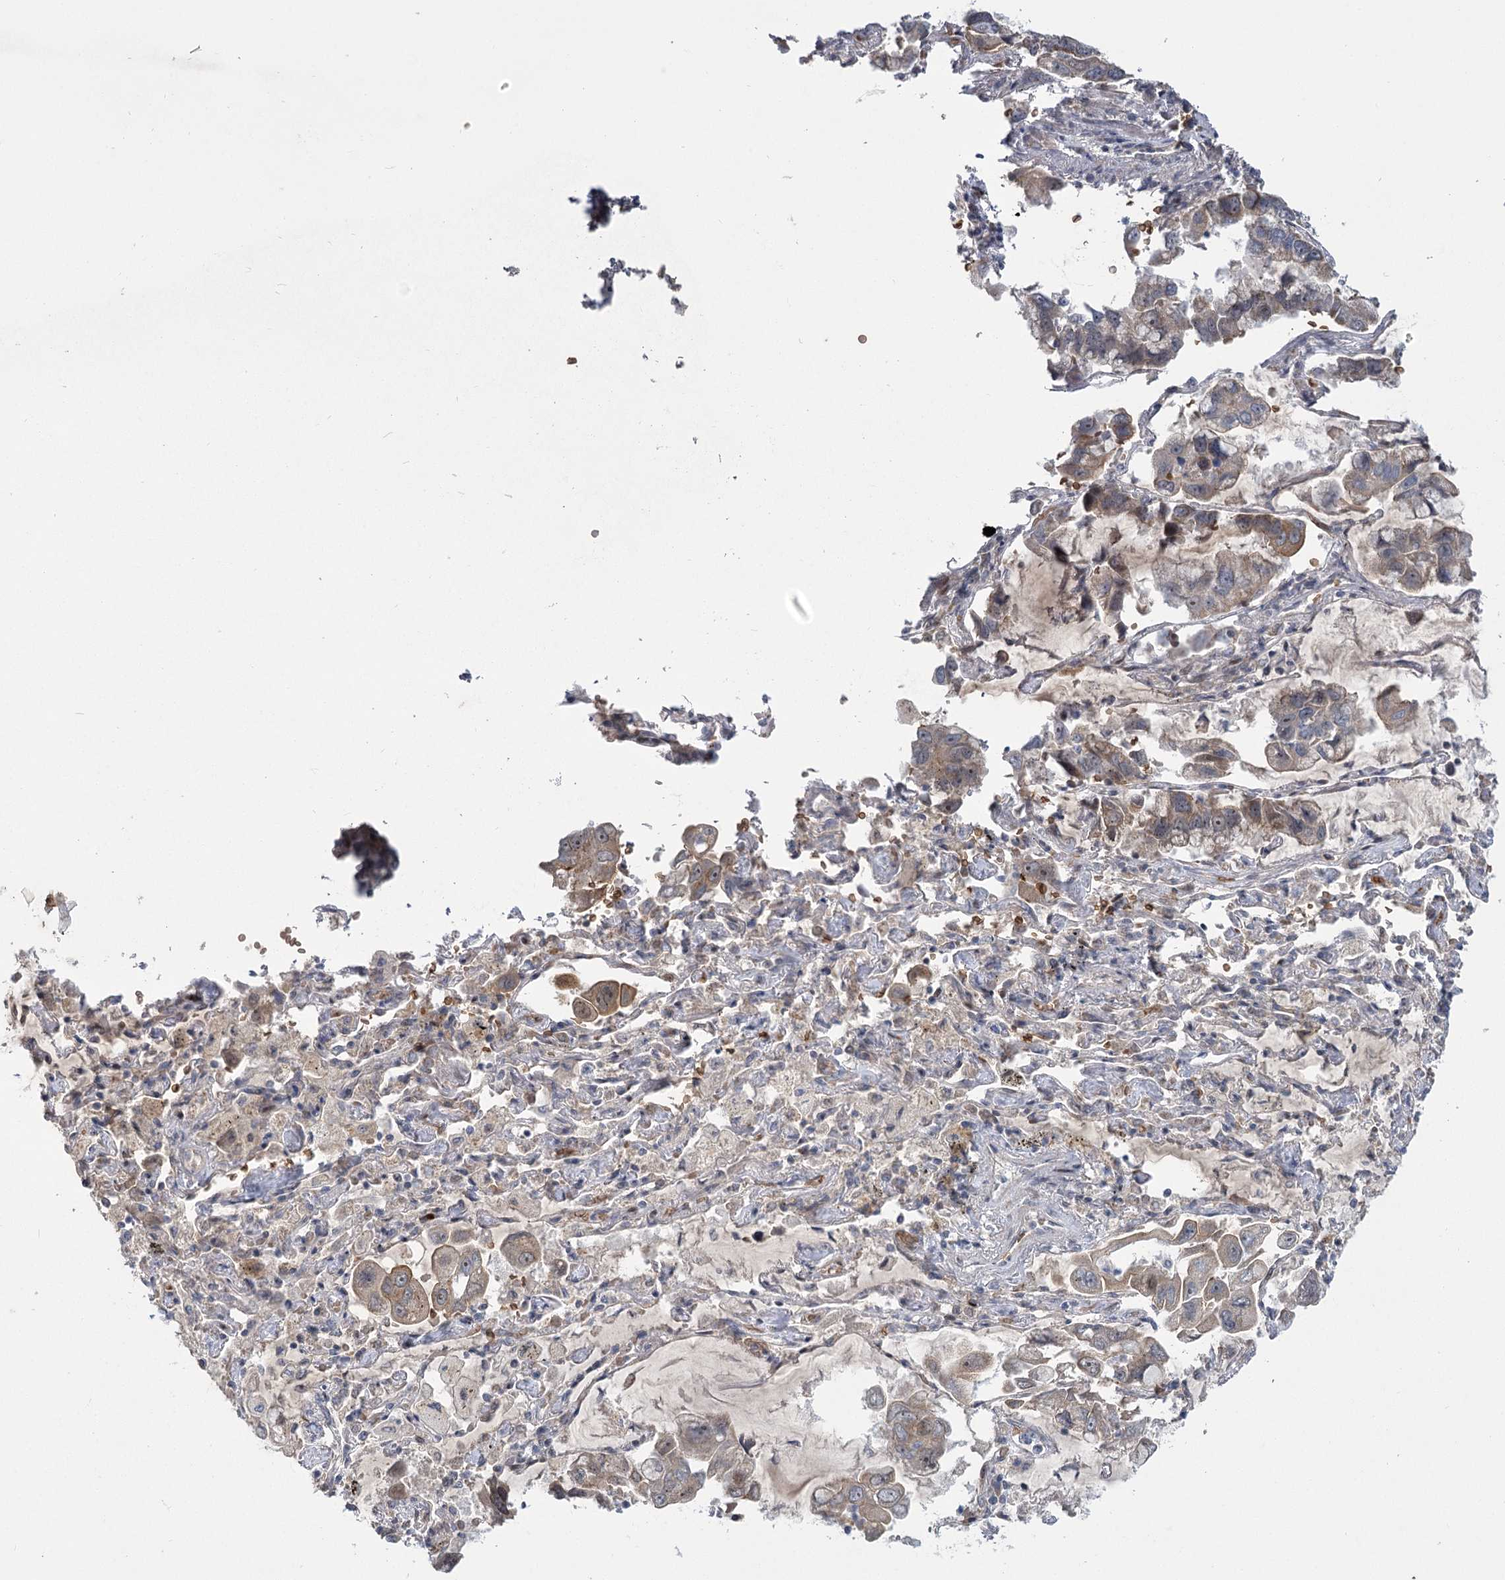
{"staining": {"intensity": "weak", "quantity": ">75%", "location": "cytoplasmic/membranous"}, "tissue": "lung cancer", "cell_type": "Tumor cells", "image_type": "cancer", "snomed": [{"axis": "morphology", "description": "Adenocarcinoma, NOS"}, {"axis": "topography", "description": "Lung"}], "caption": "Protein expression analysis of lung cancer shows weak cytoplasmic/membranous positivity in about >75% of tumor cells.", "gene": "NSMCE4A", "patient": {"sex": "male", "age": 64}}